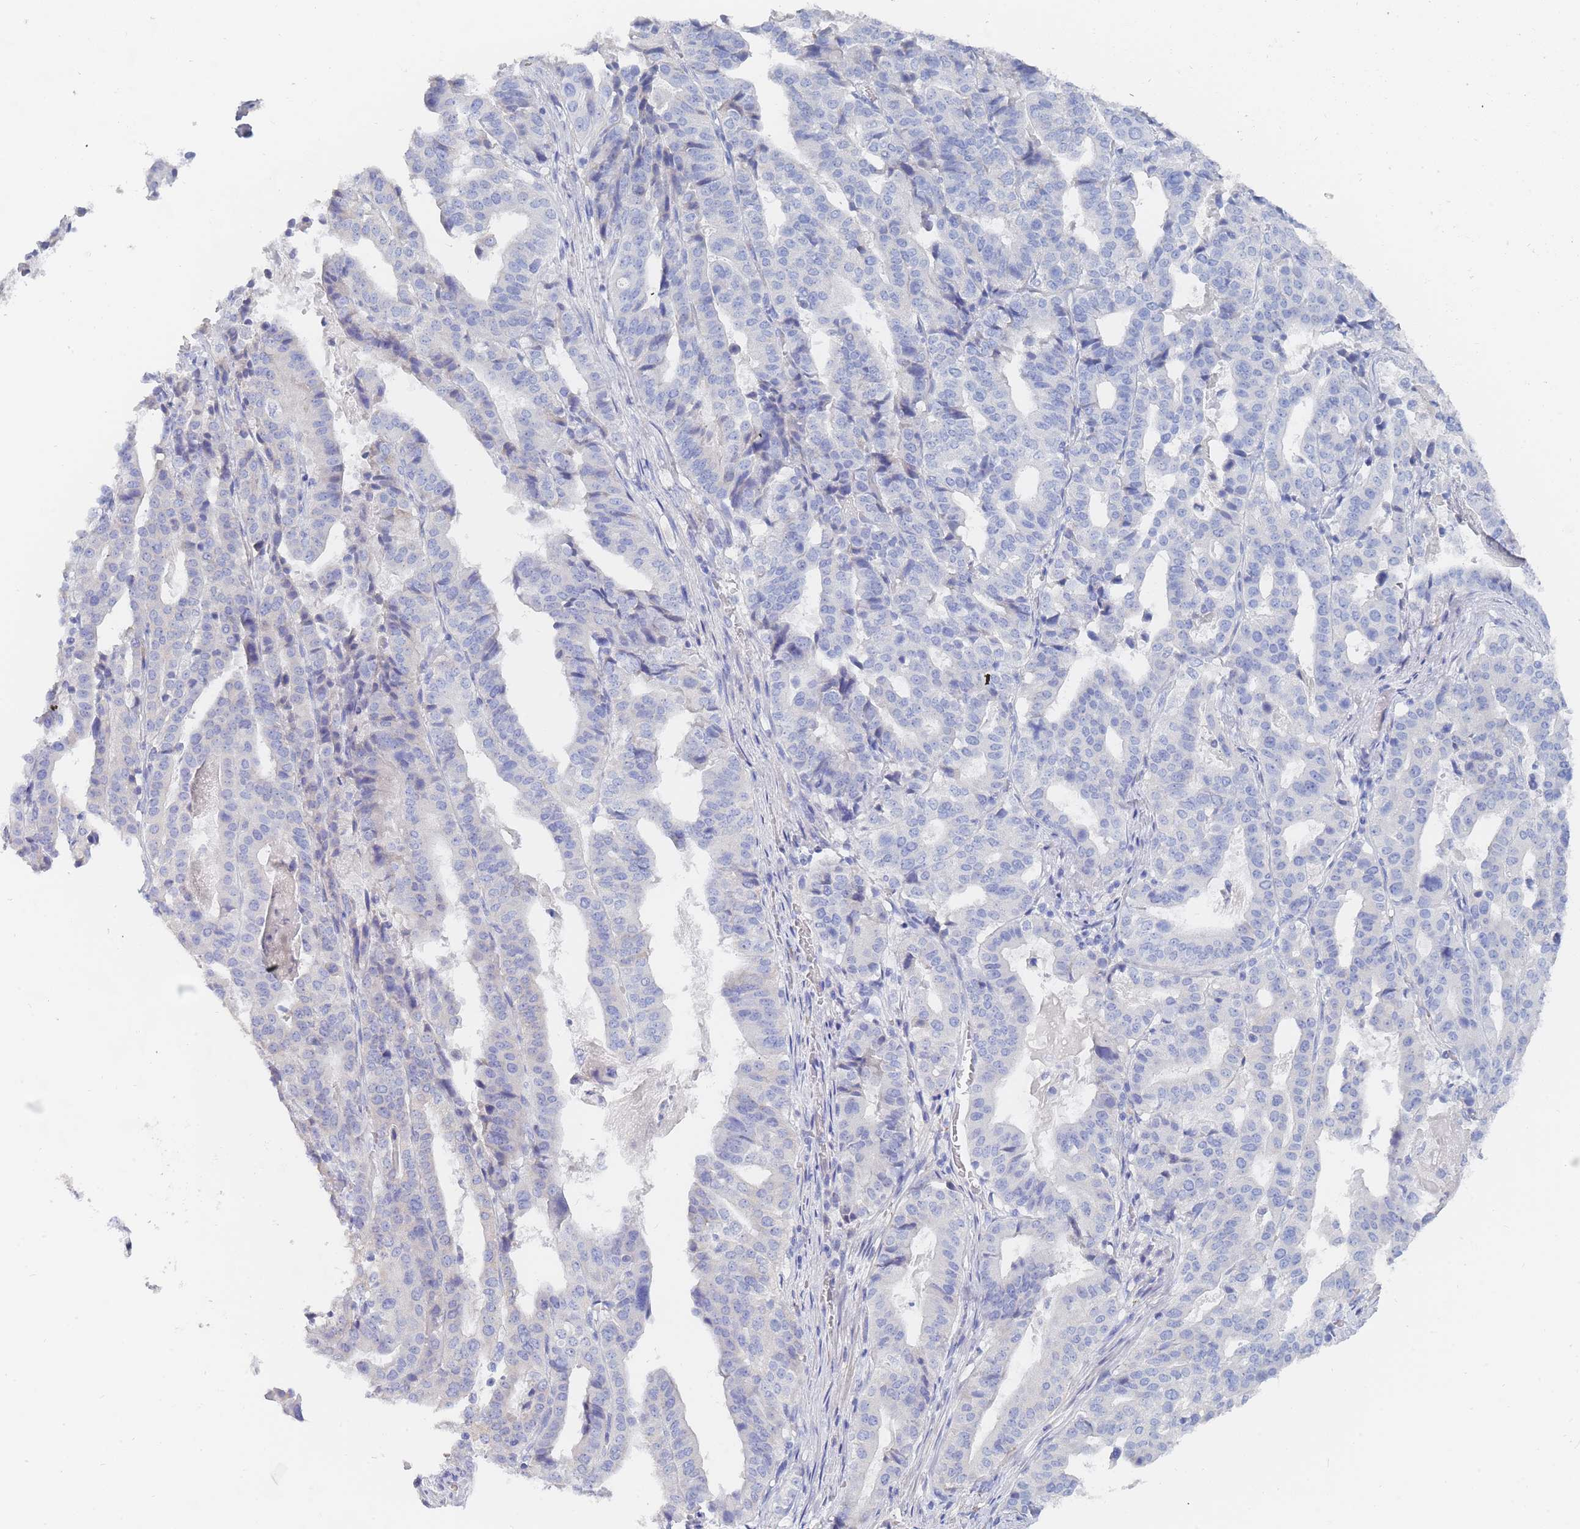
{"staining": {"intensity": "negative", "quantity": "none", "location": "none"}, "tissue": "stomach cancer", "cell_type": "Tumor cells", "image_type": "cancer", "snomed": [{"axis": "morphology", "description": "Adenocarcinoma, NOS"}, {"axis": "topography", "description": "Stomach"}], "caption": "This photomicrograph is of stomach cancer (adenocarcinoma) stained with immunohistochemistry (IHC) to label a protein in brown with the nuclei are counter-stained blue. There is no staining in tumor cells.", "gene": "SLC25A35", "patient": {"sex": "male", "age": 48}}